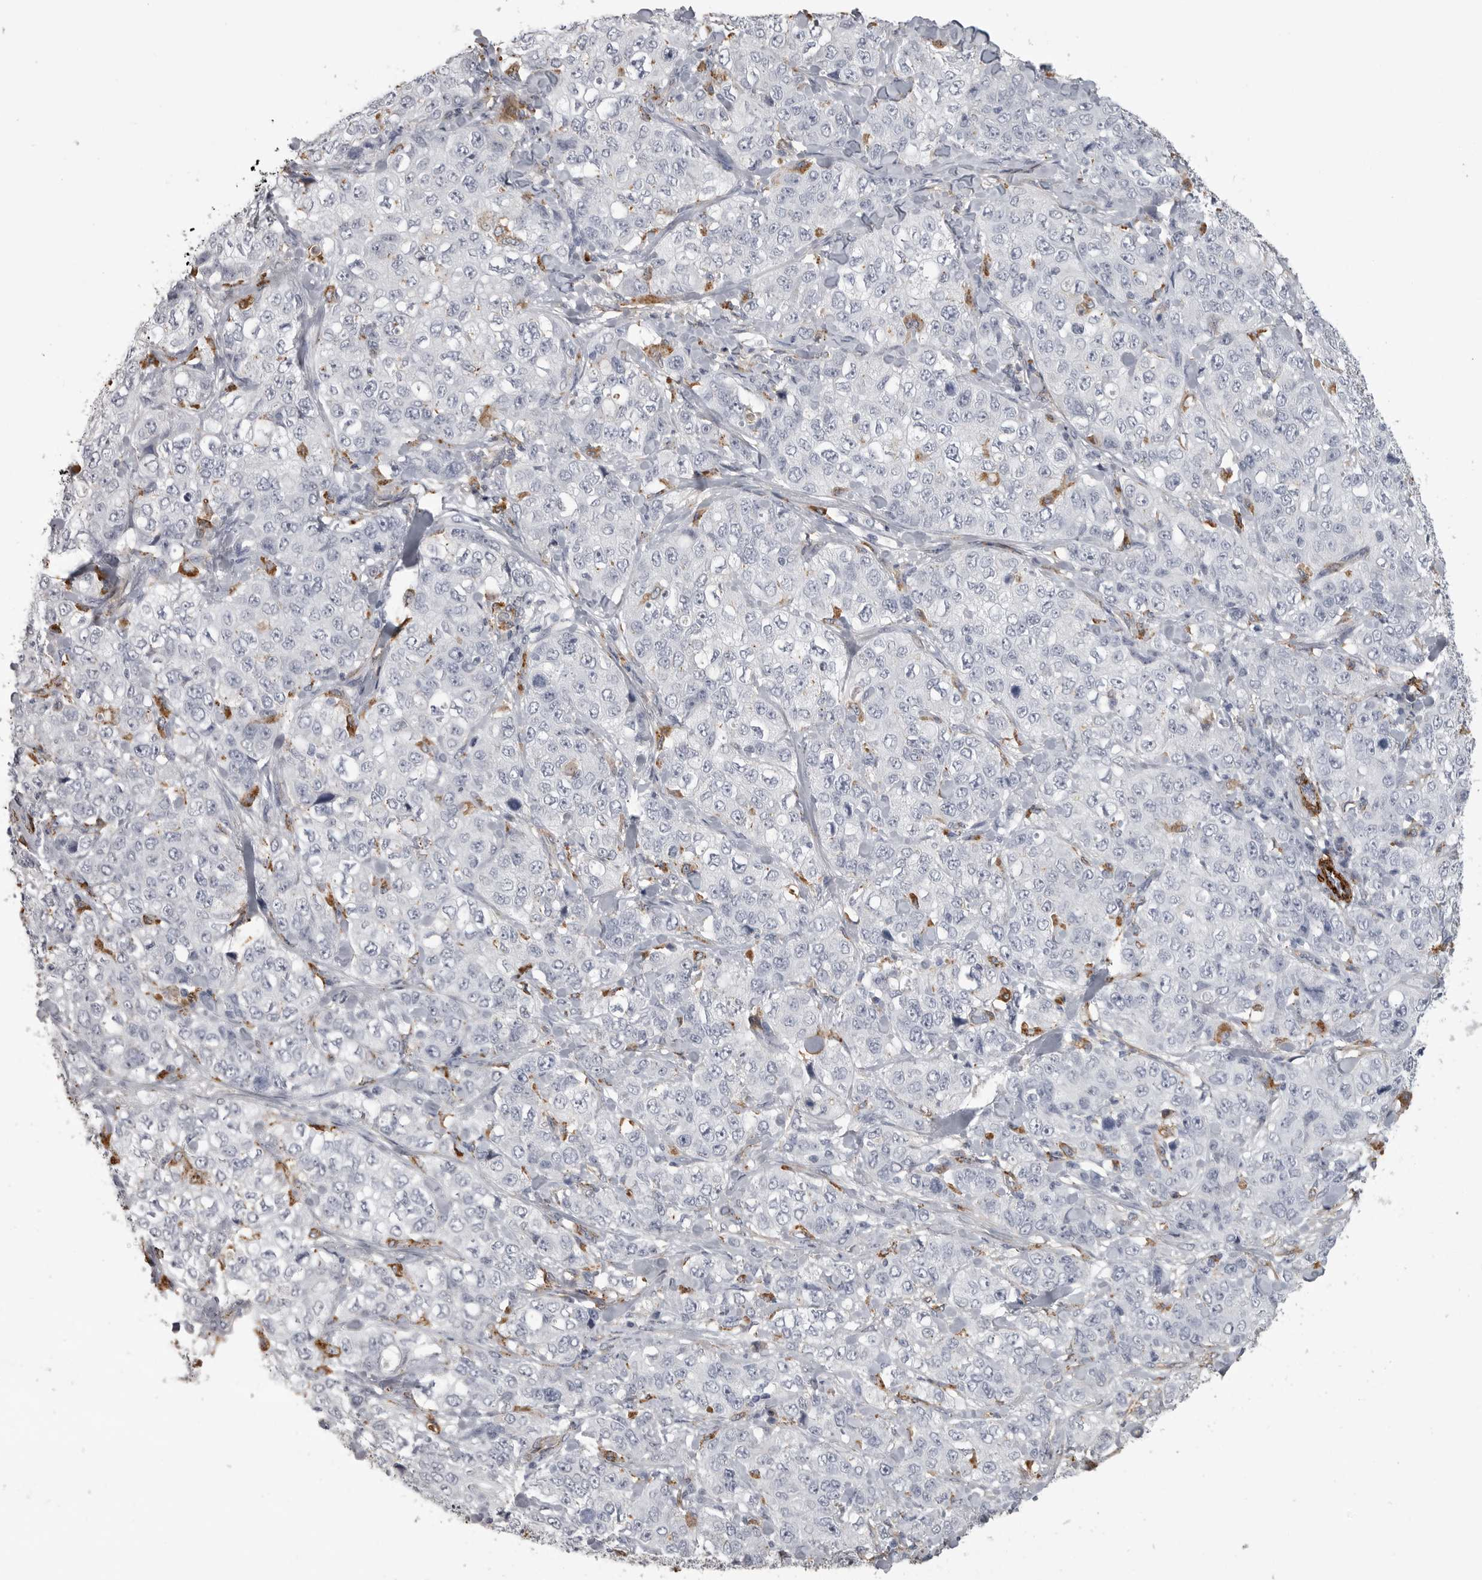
{"staining": {"intensity": "negative", "quantity": "none", "location": "none"}, "tissue": "stomach cancer", "cell_type": "Tumor cells", "image_type": "cancer", "snomed": [{"axis": "morphology", "description": "Adenocarcinoma, NOS"}, {"axis": "topography", "description": "Stomach"}], "caption": "Tumor cells show no significant staining in stomach adenocarcinoma. (Brightfield microscopy of DAB (3,3'-diaminobenzidine) IHC at high magnification).", "gene": "AOC3", "patient": {"sex": "male", "age": 48}}